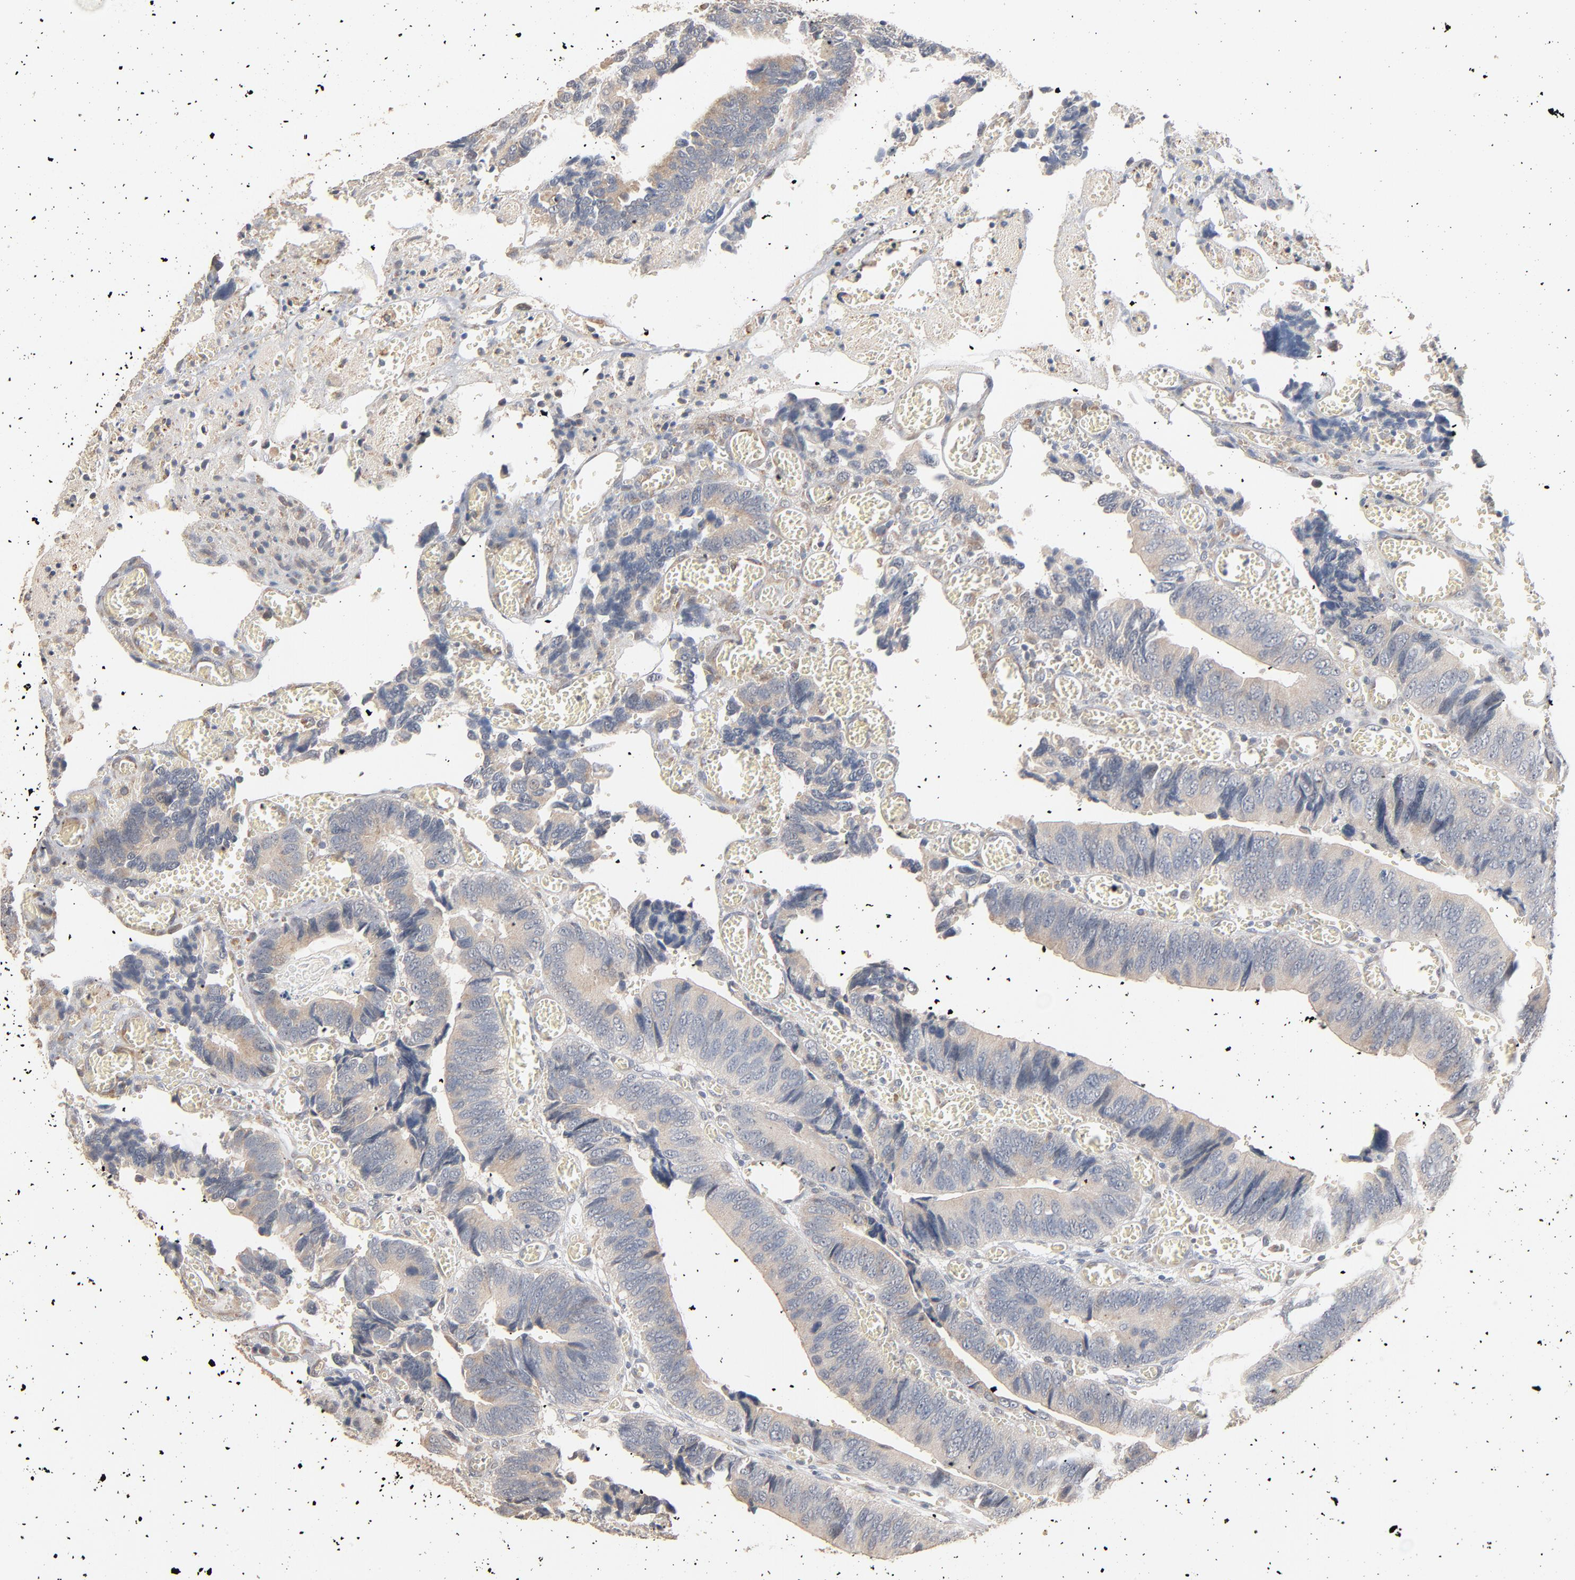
{"staining": {"intensity": "negative", "quantity": "none", "location": "none"}, "tissue": "colorectal cancer", "cell_type": "Tumor cells", "image_type": "cancer", "snomed": [{"axis": "morphology", "description": "Adenocarcinoma, NOS"}, {"axis": "topography", "description": "Colon"}], "caption": "Immunohistochemistry of human colorectal cancer displays no positivity in tumor cells. Nuclei are stained in blue.", "gene": "ZDHHC8", "patient": {"sex": "male", "age": 72}}